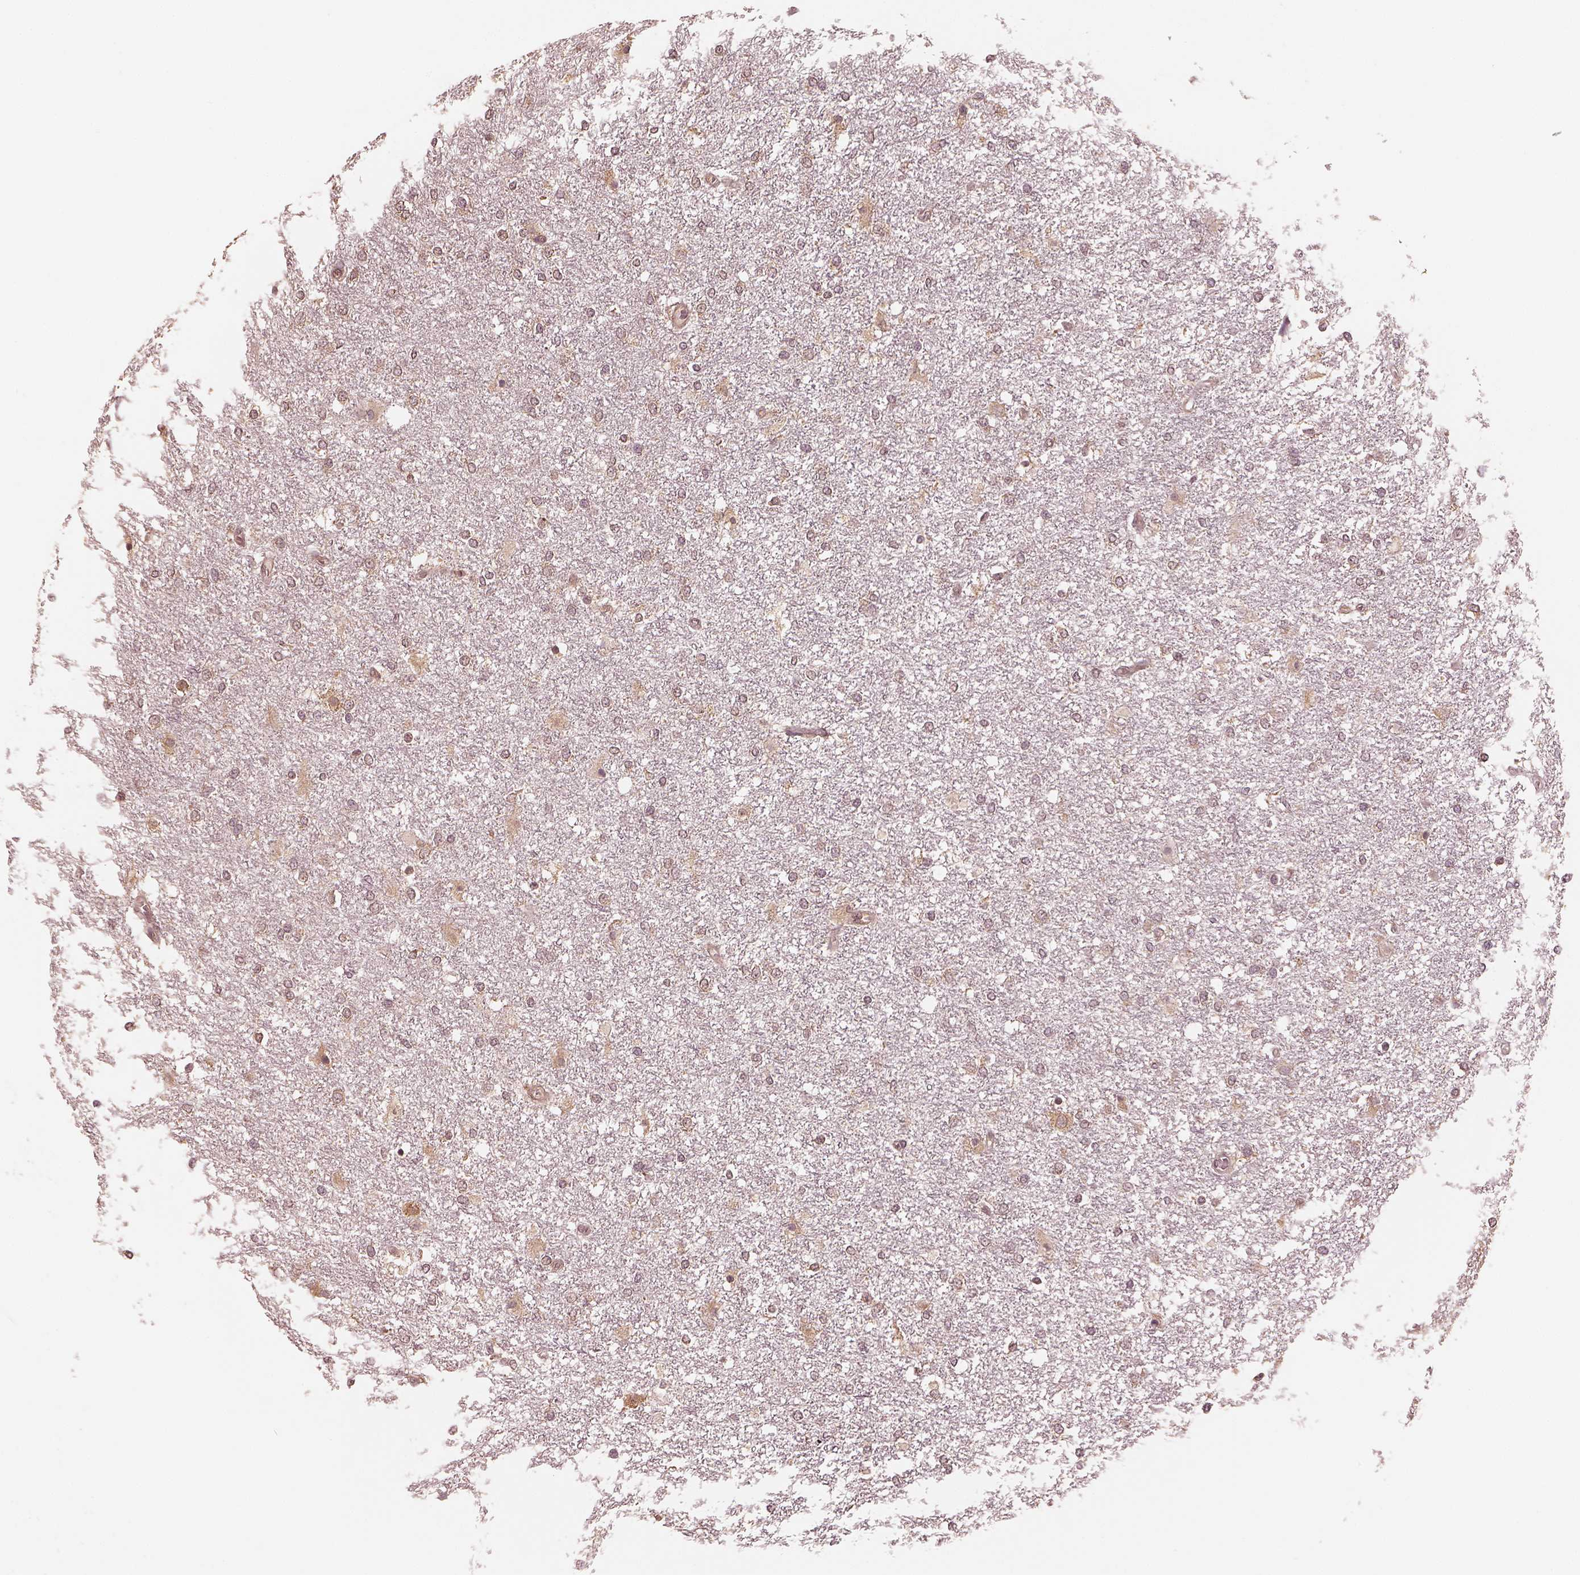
{"staining": {"intensity": "weak", "quantity": "25%-75%", "location": "cytoplasmic/membranous"}, "tissue": "glioma", "cell_type": "Tumor cells", "image_type": "cancer", "snomed": [{"axis": "morphology", "description": "Glioma, malignant, High grade"}, {"axis": "topography", "description": "Brain"}], "caption": "Protein staining reveals weak cytoplasmic/membranous positivity in about 25%-75% of tumor cells in malignant glioma (high-grade). Using DAB (3,3'-diaminobenzidine) (brown) and hematoxylin (blue) stains, captured at high magnification using brightfield microscopy.", "gene": "RPS5", "patient": {"sex": "female", "age": 61}}